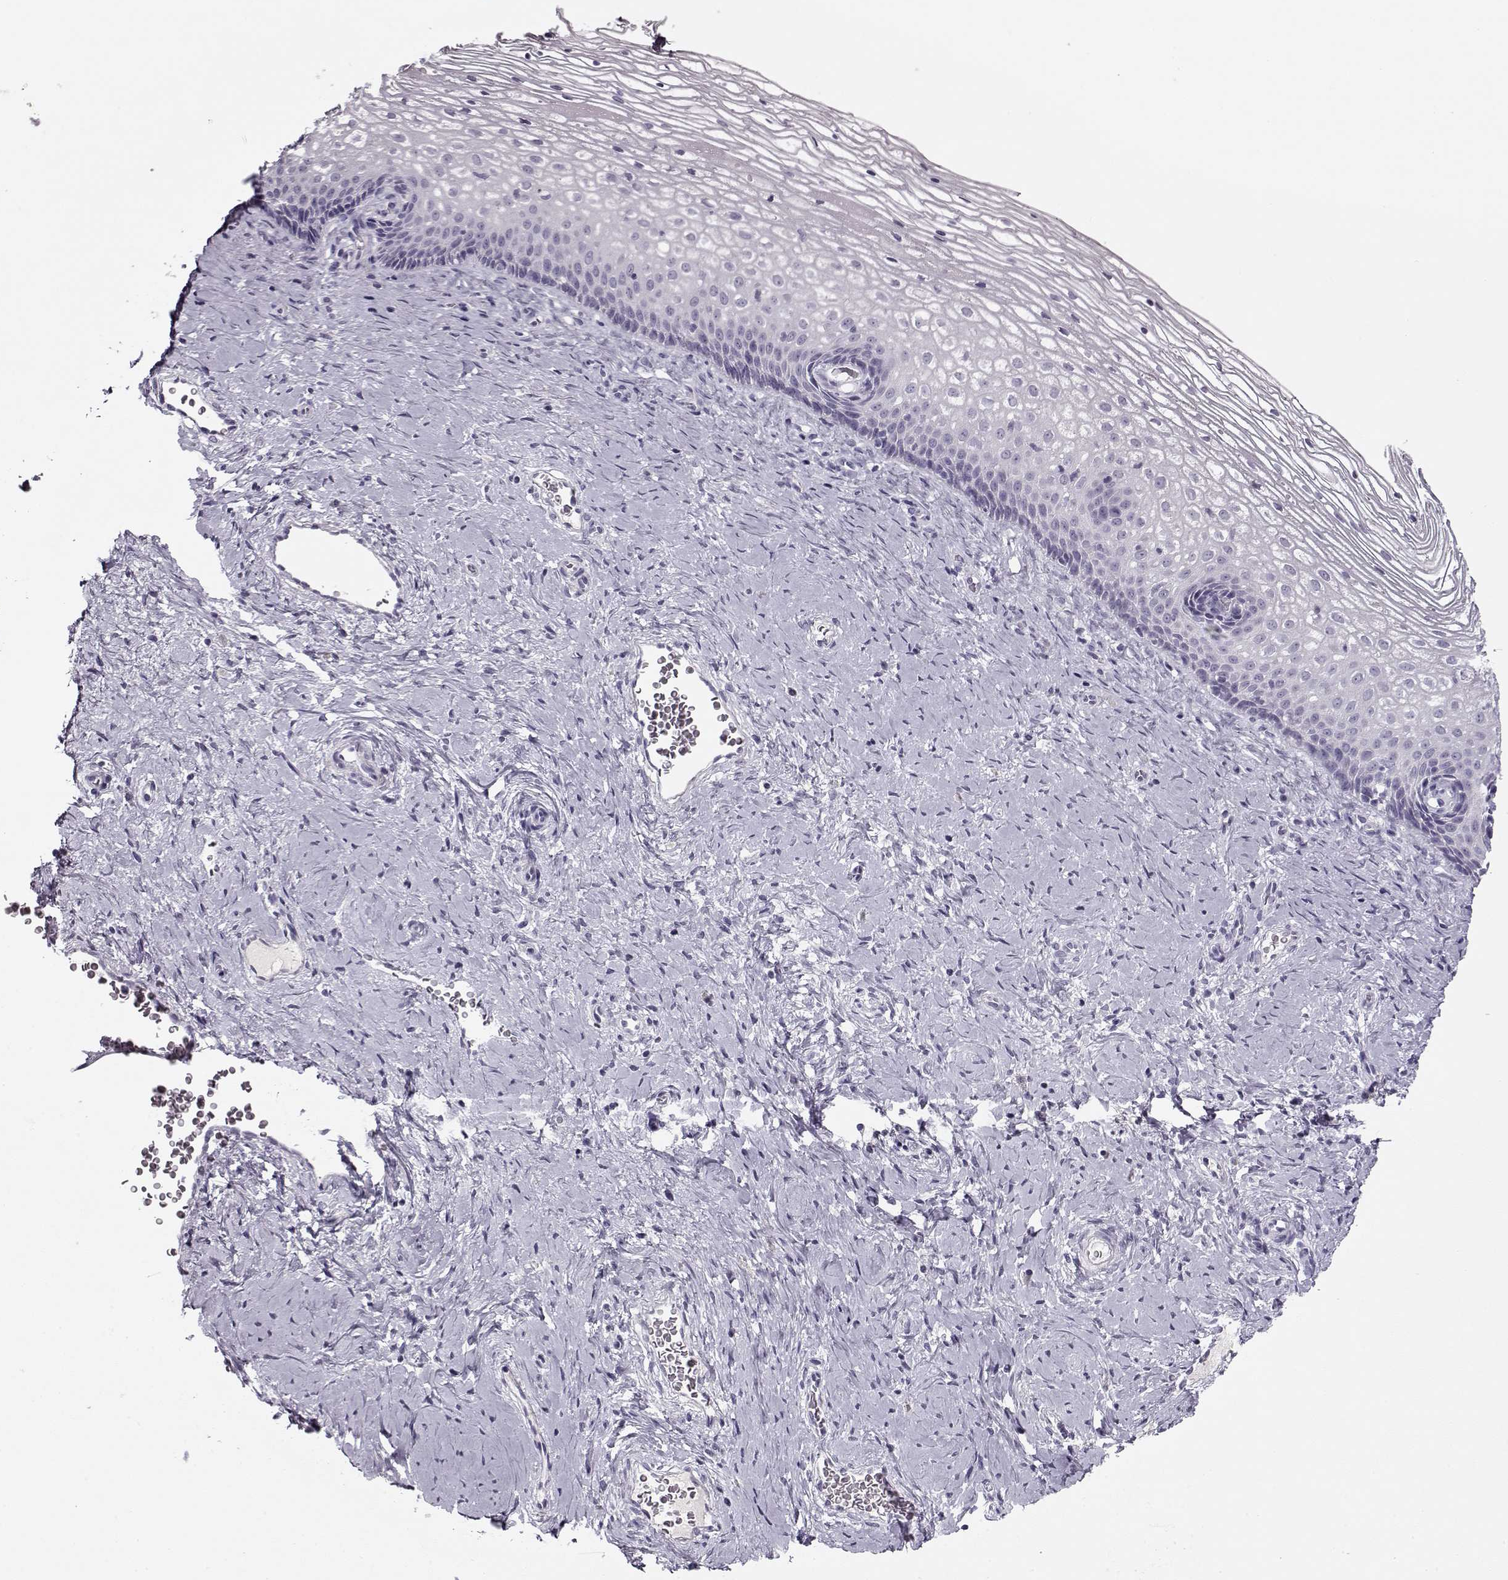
{"staining": {"intensity": "negative", "quantity": "none", "location": "none"}, "tissue": "cervix", "cell_type": "Glandular cells", "image_type": "normal", "snomed": [{"axis": "morphology", "description": "Normal tissue, NOS"}, {"axis": "topography", "description": "Cervix"}], "caption": "A photomicrograph of cervix stained for a protein demonstrates no brown staining in glandular cells.", "gene": "PNMT", "patient": {"sex": "female", "age": 34}}